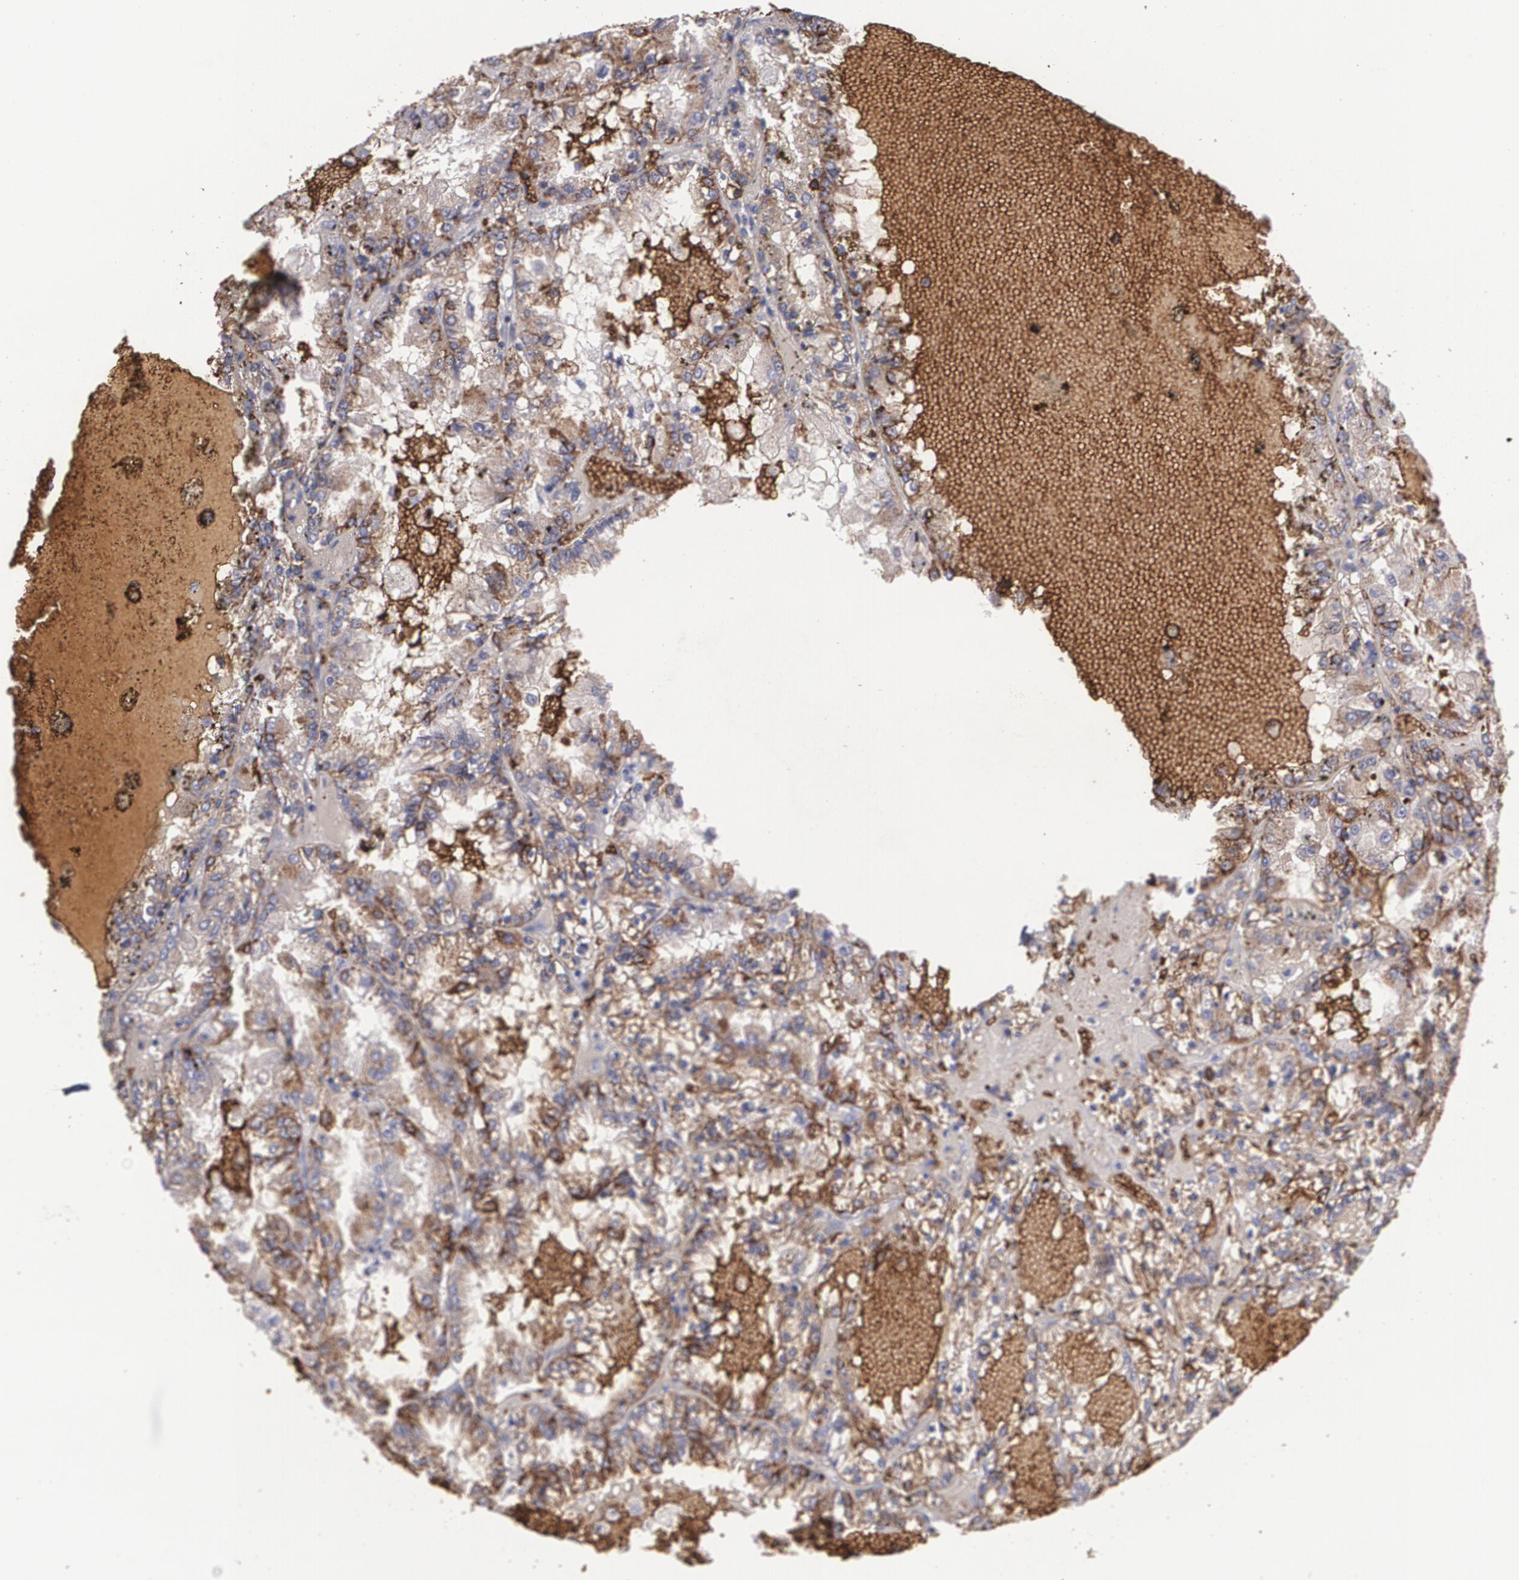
{"staining": {"intensity": "strong", "quantity": ">75%", "location": "cytoplasmic/membranous"}, "tissue": "renal cancer", "cell_type": "Tumor cells", "image_type": "cancer", "snomed": [{"axis": "morphology", "description": "Adenocarcinoma, NOS"}, {"axis": "topography", "description": "Kidney"}], "caption": "Protein expression analysis of adenocarcinoma (renal) shows strong cytoplasmic/membranous expression in approximately >75% of tumor cells.", "gene": "SLC2A1", "patient": {"sex": "female", "age": 56}}